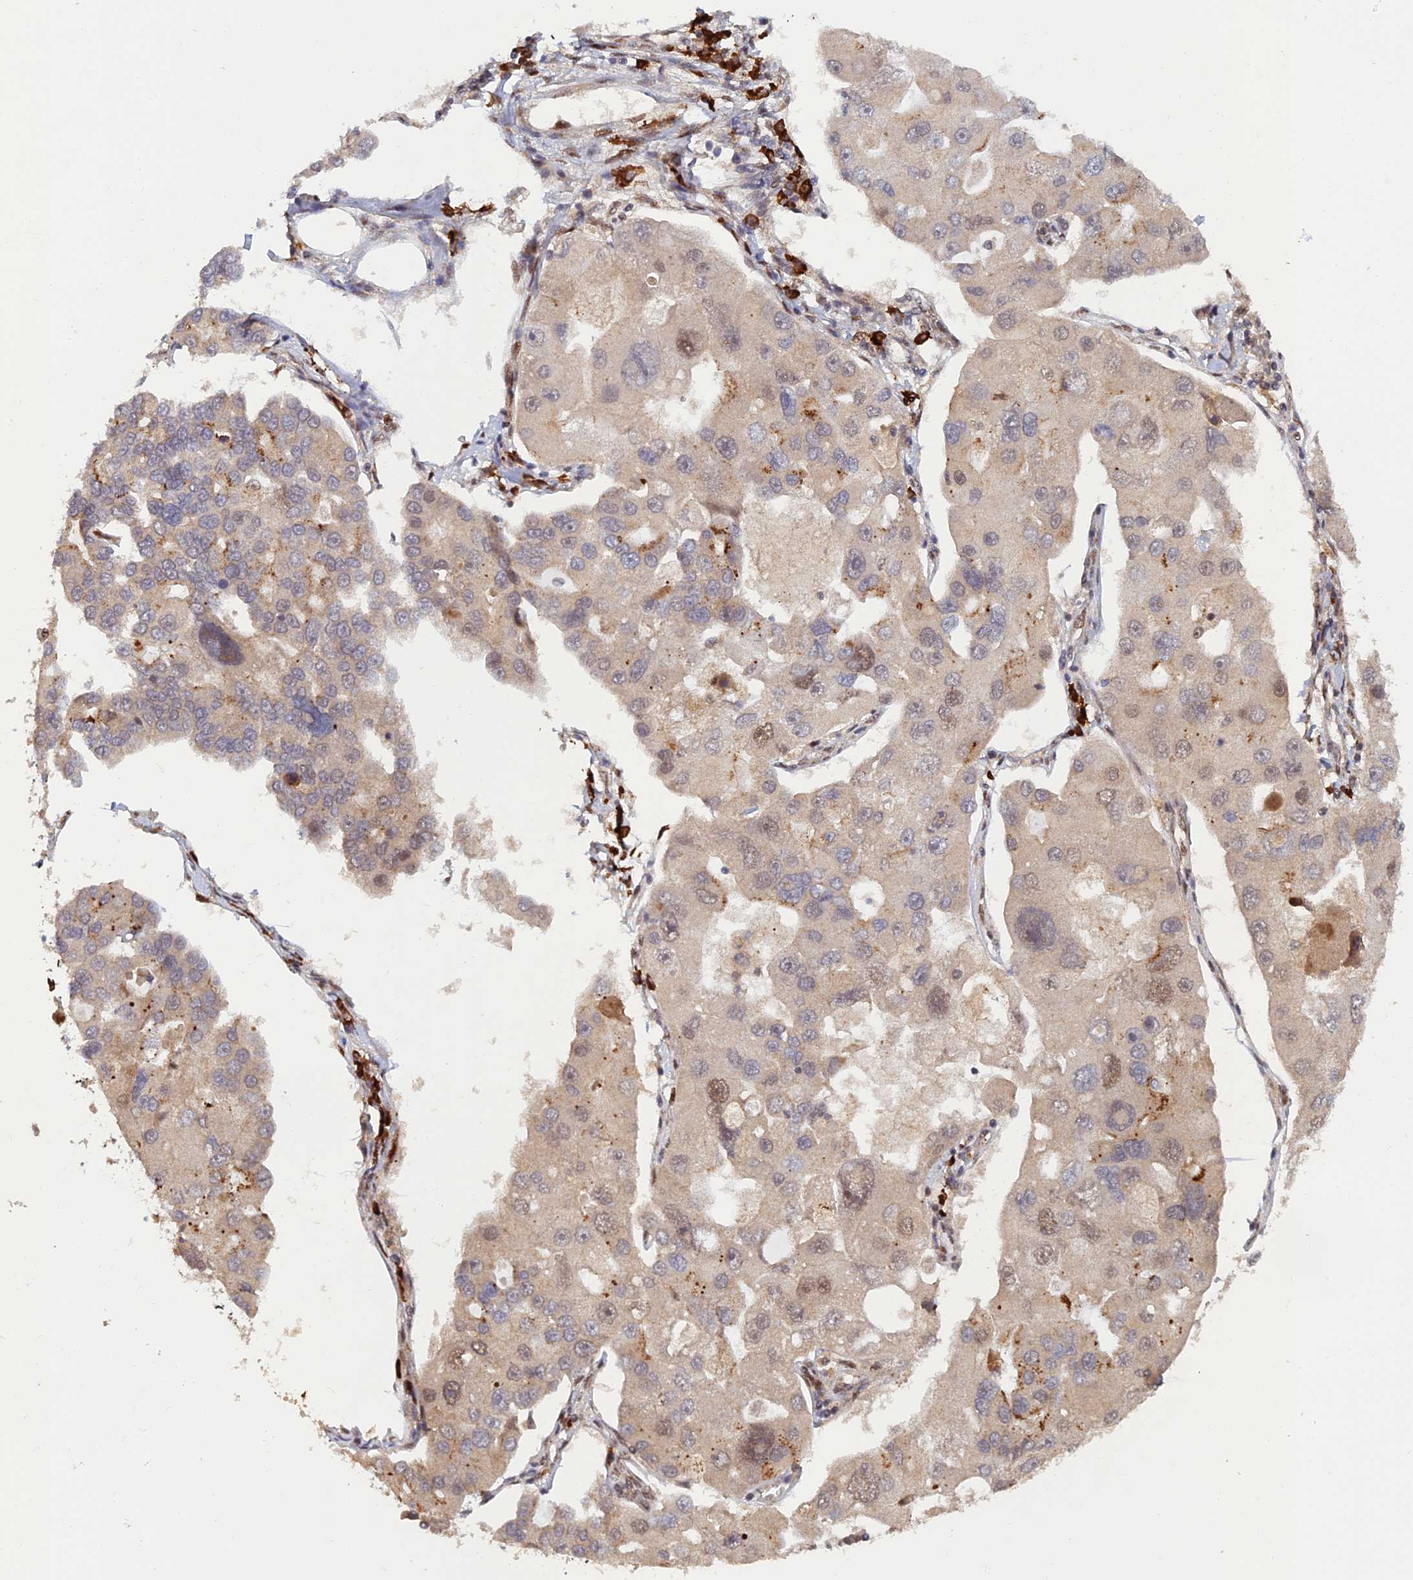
{"staining": {"intensity": "weak", "quantity": "<25%", "location": "cytoplasmic/membranous,nuclear"}, "tissue": "lung cancer", "cell_type": "Tumor cells", "image_type": "cancer", "snomed": [{"axis": "morphology", "description": "Adenocarcinoma, NOS"}, {"axis": "topography", "description": "Lung"}], "caption": "Adenocarcinoma (lung) was stained to show a protein in brown. There is no significant positivity in tumor cells.", "gene": "ZNF565", "patient": {"sex": "female", "age": 54}}